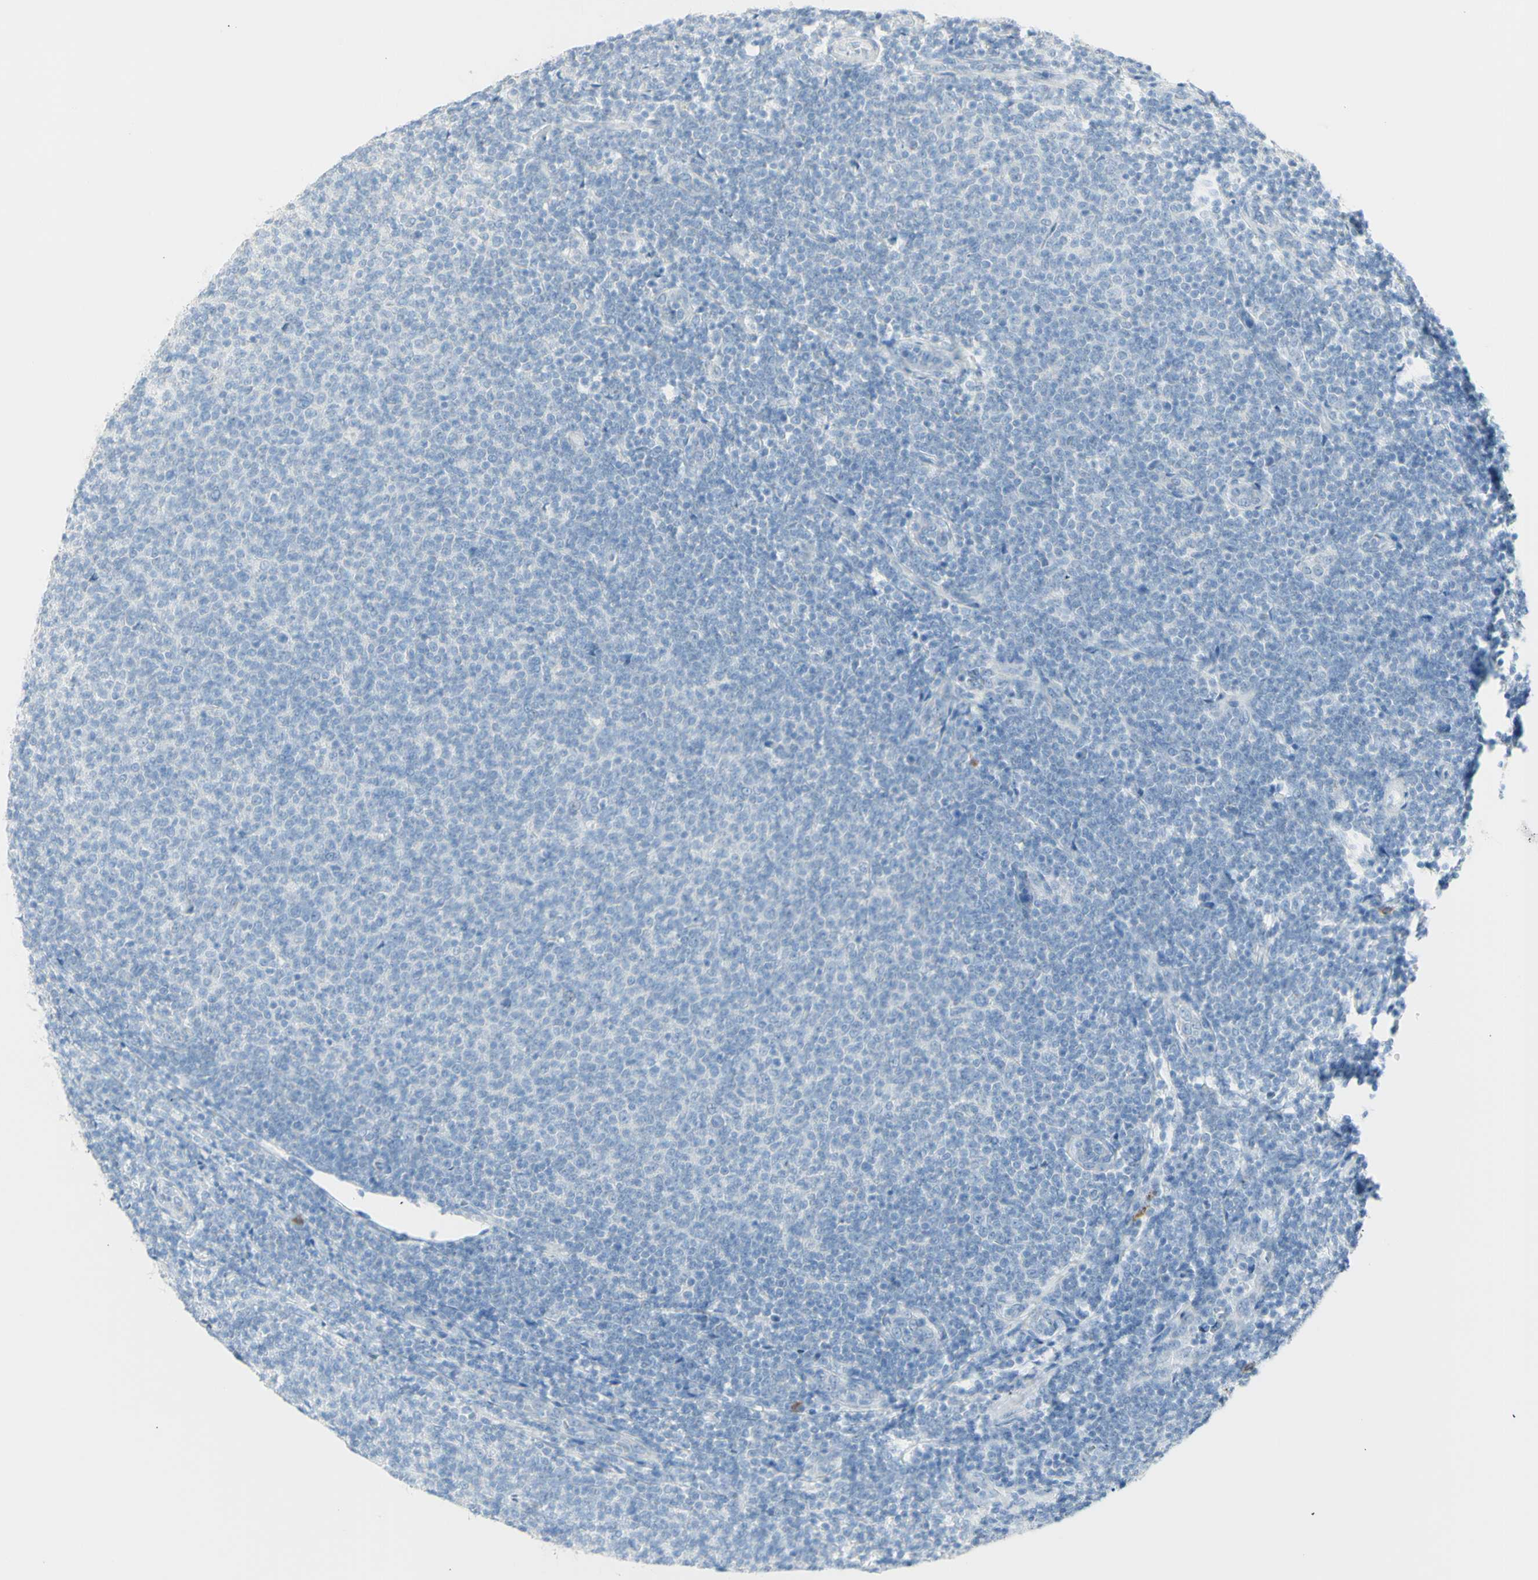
{"staining": {"intensity": "negative", "quantity": "none", "location": "none"}, "tissue": "lymphoma", "cell_type": "Tumor cells", "image_type": "cancer", "snomed": [{"axis": "morphology", "description": "Malignant lymphoma, non-Hodgkin's type, Low grade"}, {"axis": "topography", "description": "Lymph node"}], "caption": "This histopathology image is of lymphoma stained with IHC to label a protein in brown with the nuclei are counter-stained blue. There is no expression in tumor cells.", "gene": "LETM1", "patient": {"sex": "male", "age": 66}}